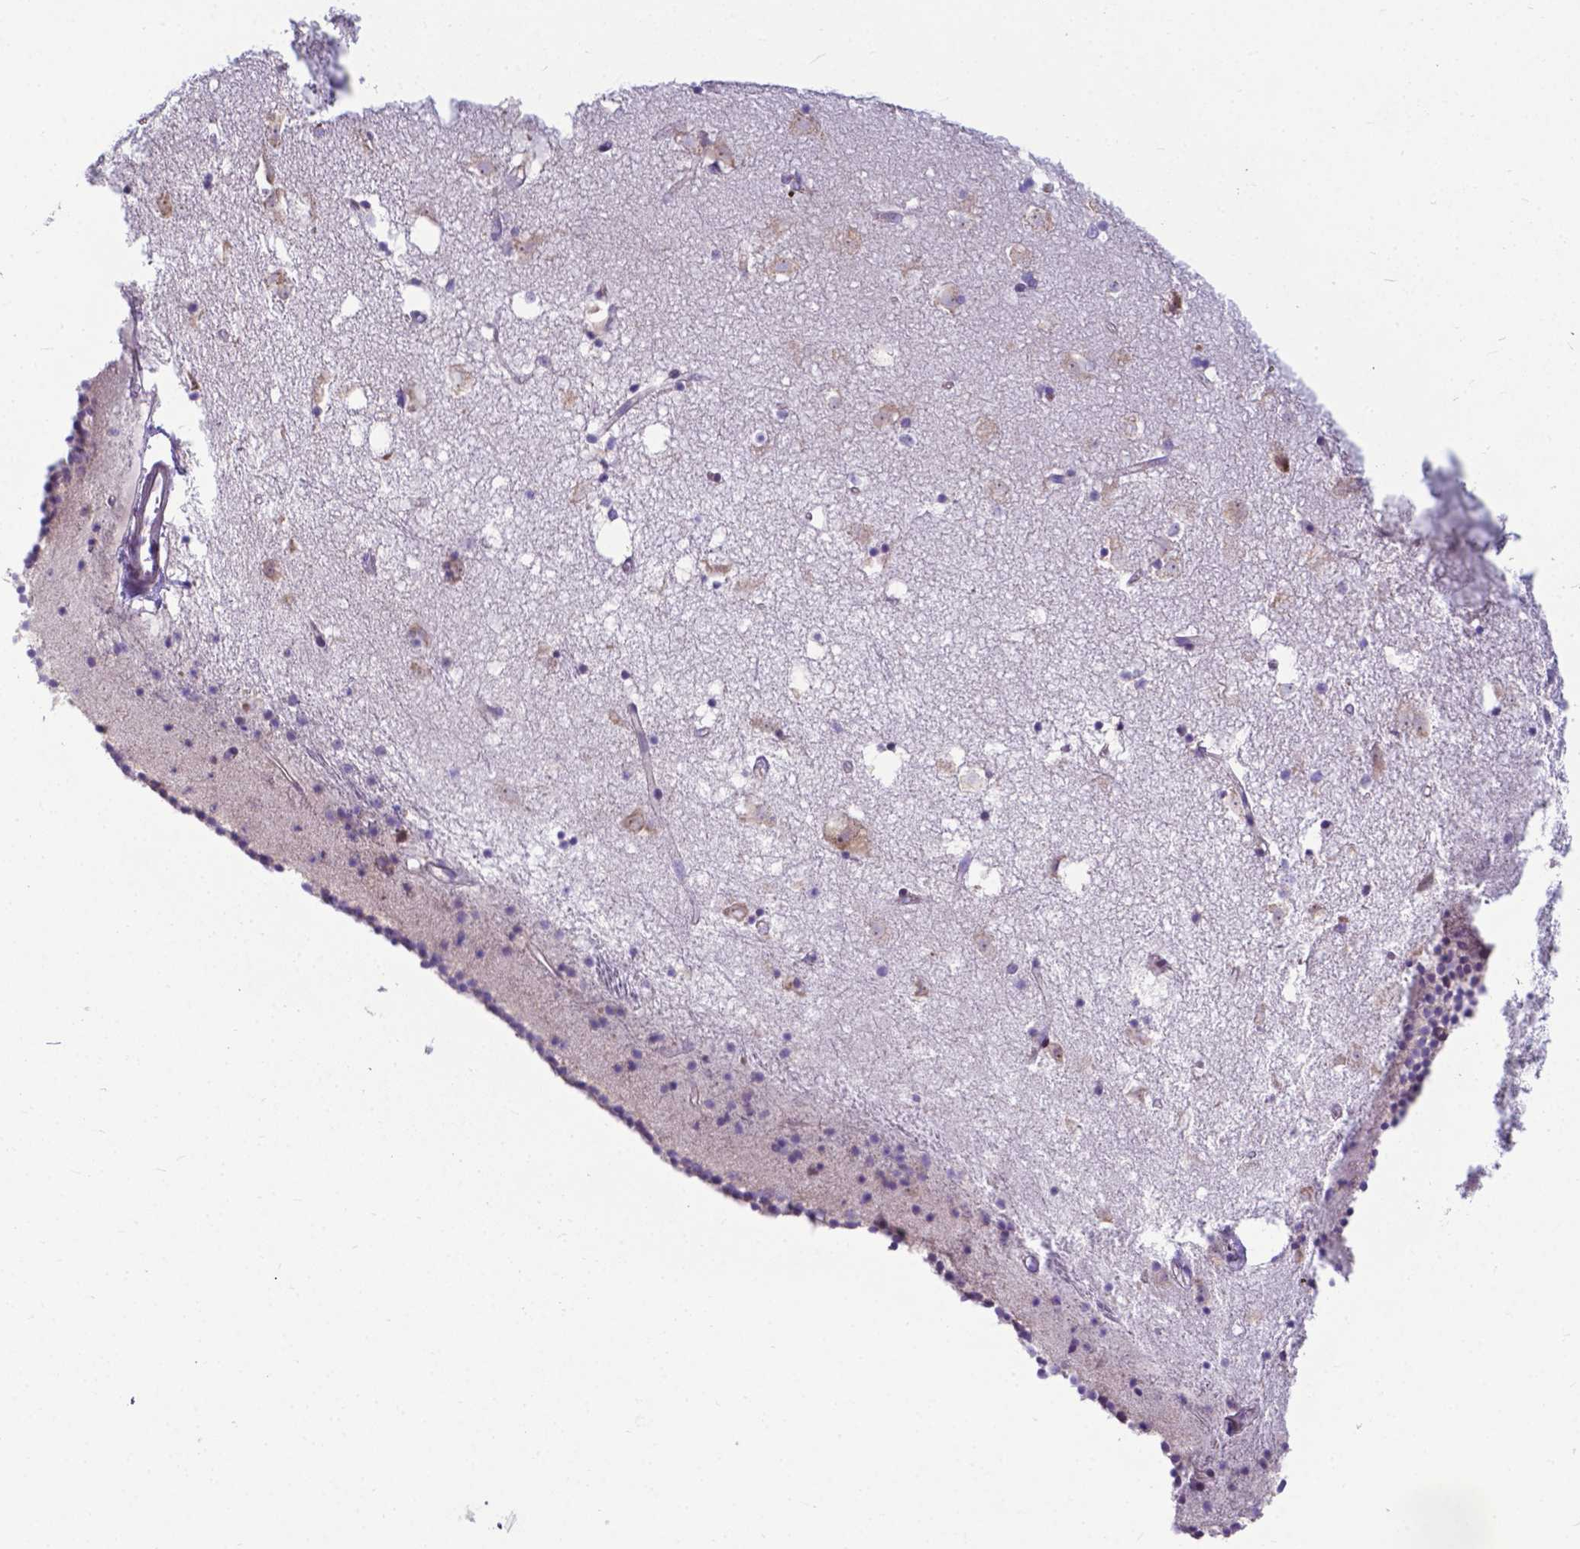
{"staining": {"intensity": "negative", "quantity": "none", "location": "none"}, "tissue": "caudate", "cell_type": "Glial cells", "image_type": "normal", "snomed": [{"axis": "morphology", "description": "Normal tissue, NOS"}, {"axis": "topography", "description": "Lateral ventricle wall"}], "caption": "An immunohistochemistry photomicrograph of normal caudate is shown. There is no staining in glial cells of caudate. (Brightfield microscopy of DAB (3,3'-diaminobenzidine) immunohistochemistry (IHC) at high magnification).", "gene": "RPL6", "patient": {"sex": "female", "age": 71}}